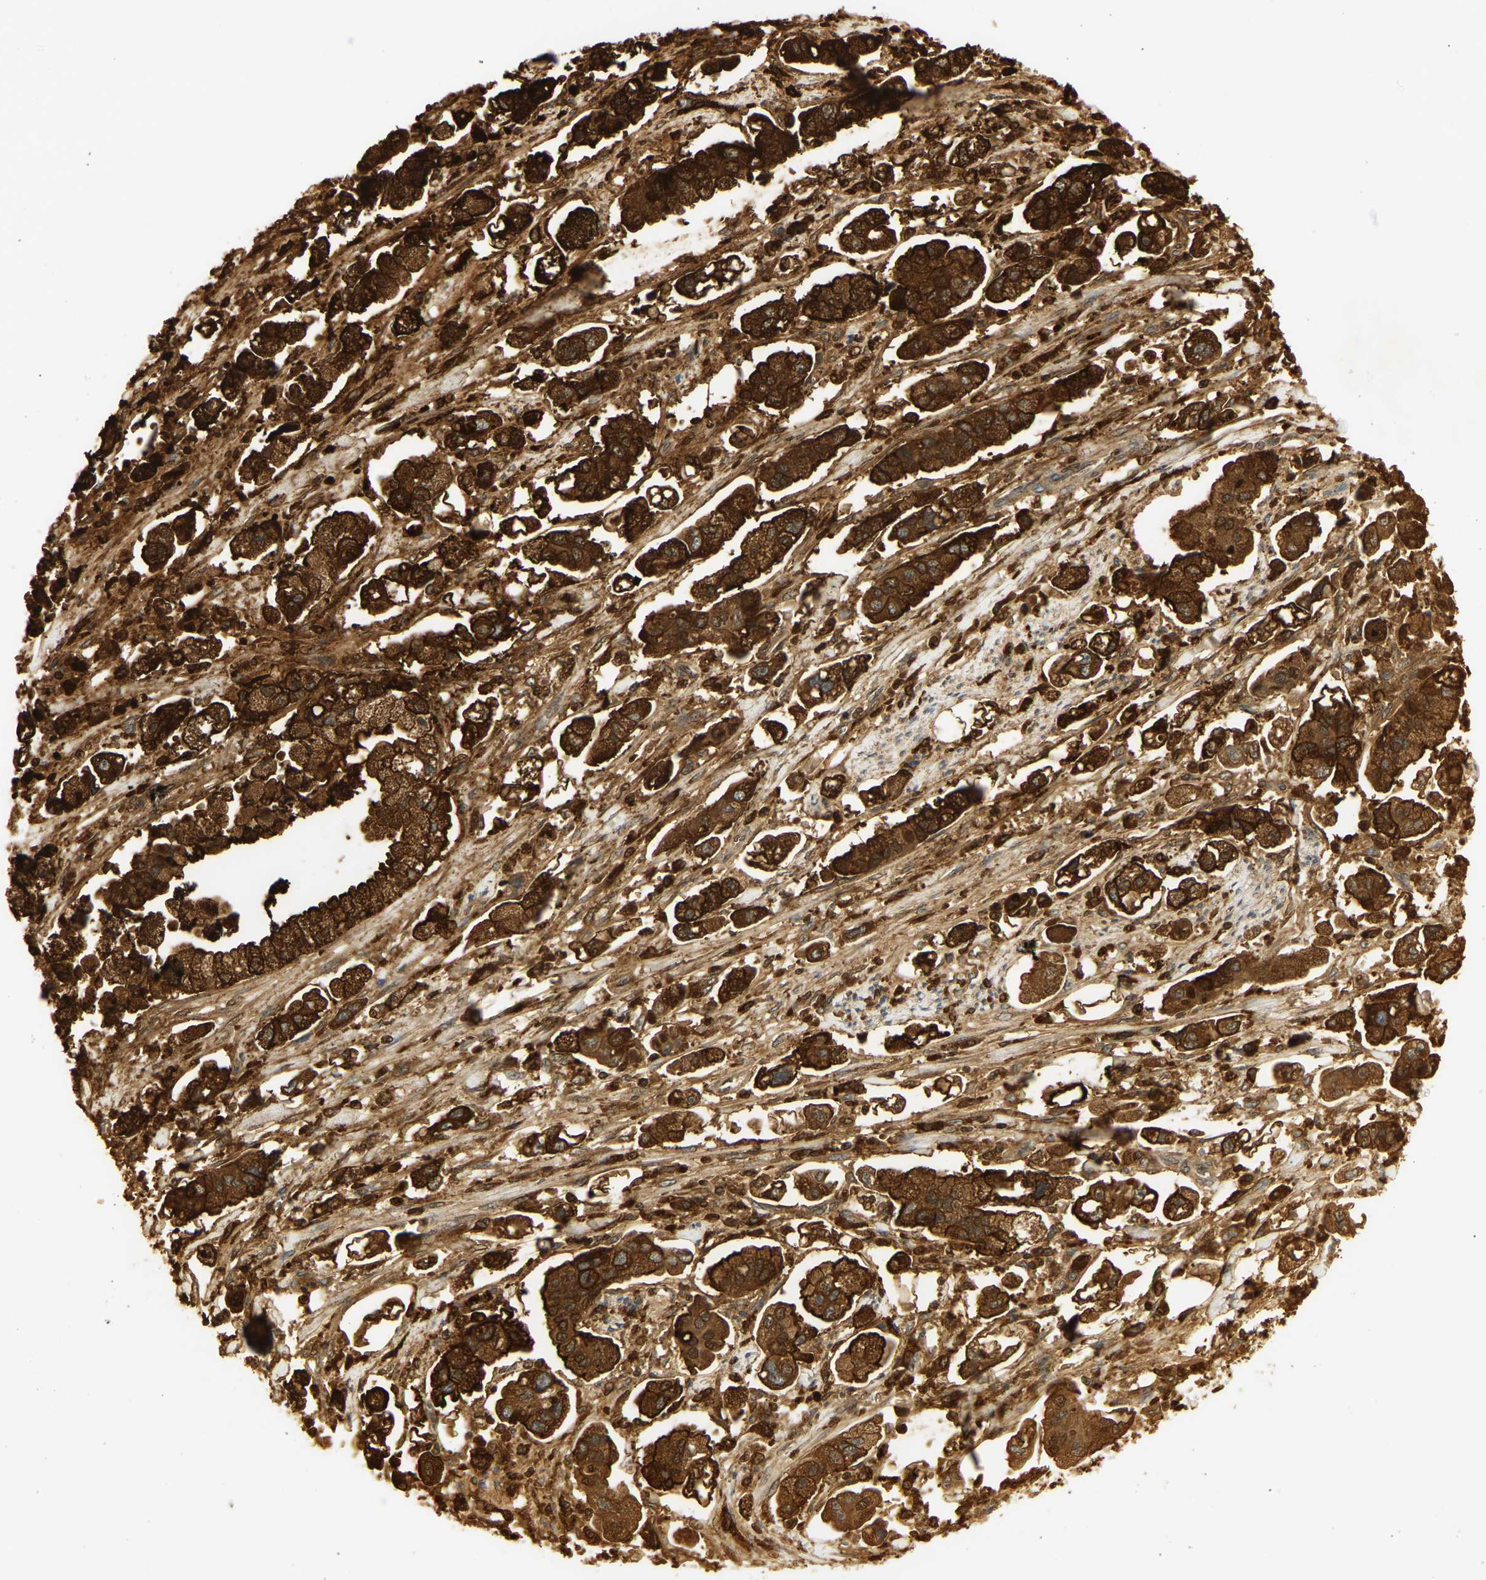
{"staining": {"intensity": "strong", "quantity": ">75%", "location": "cytoplasmic/membranous"}, "tissue": "stomach cancer", "cell_type": "Tumor cells", "image_type": "cancer", "snomed": [{"axis": "morphology", "description": "Adenocarcinoma, NOS"}, {"axis": "topography", "description": "Stomach"}], "caption": "The immunohistochemical stain highlights strong cytoplasmic/membranous expression in tumor cells of adenocarcinoma (stomach) tissue.", "gene": "CEACAM5", "patient": {"sex": "male", "age": 62}}